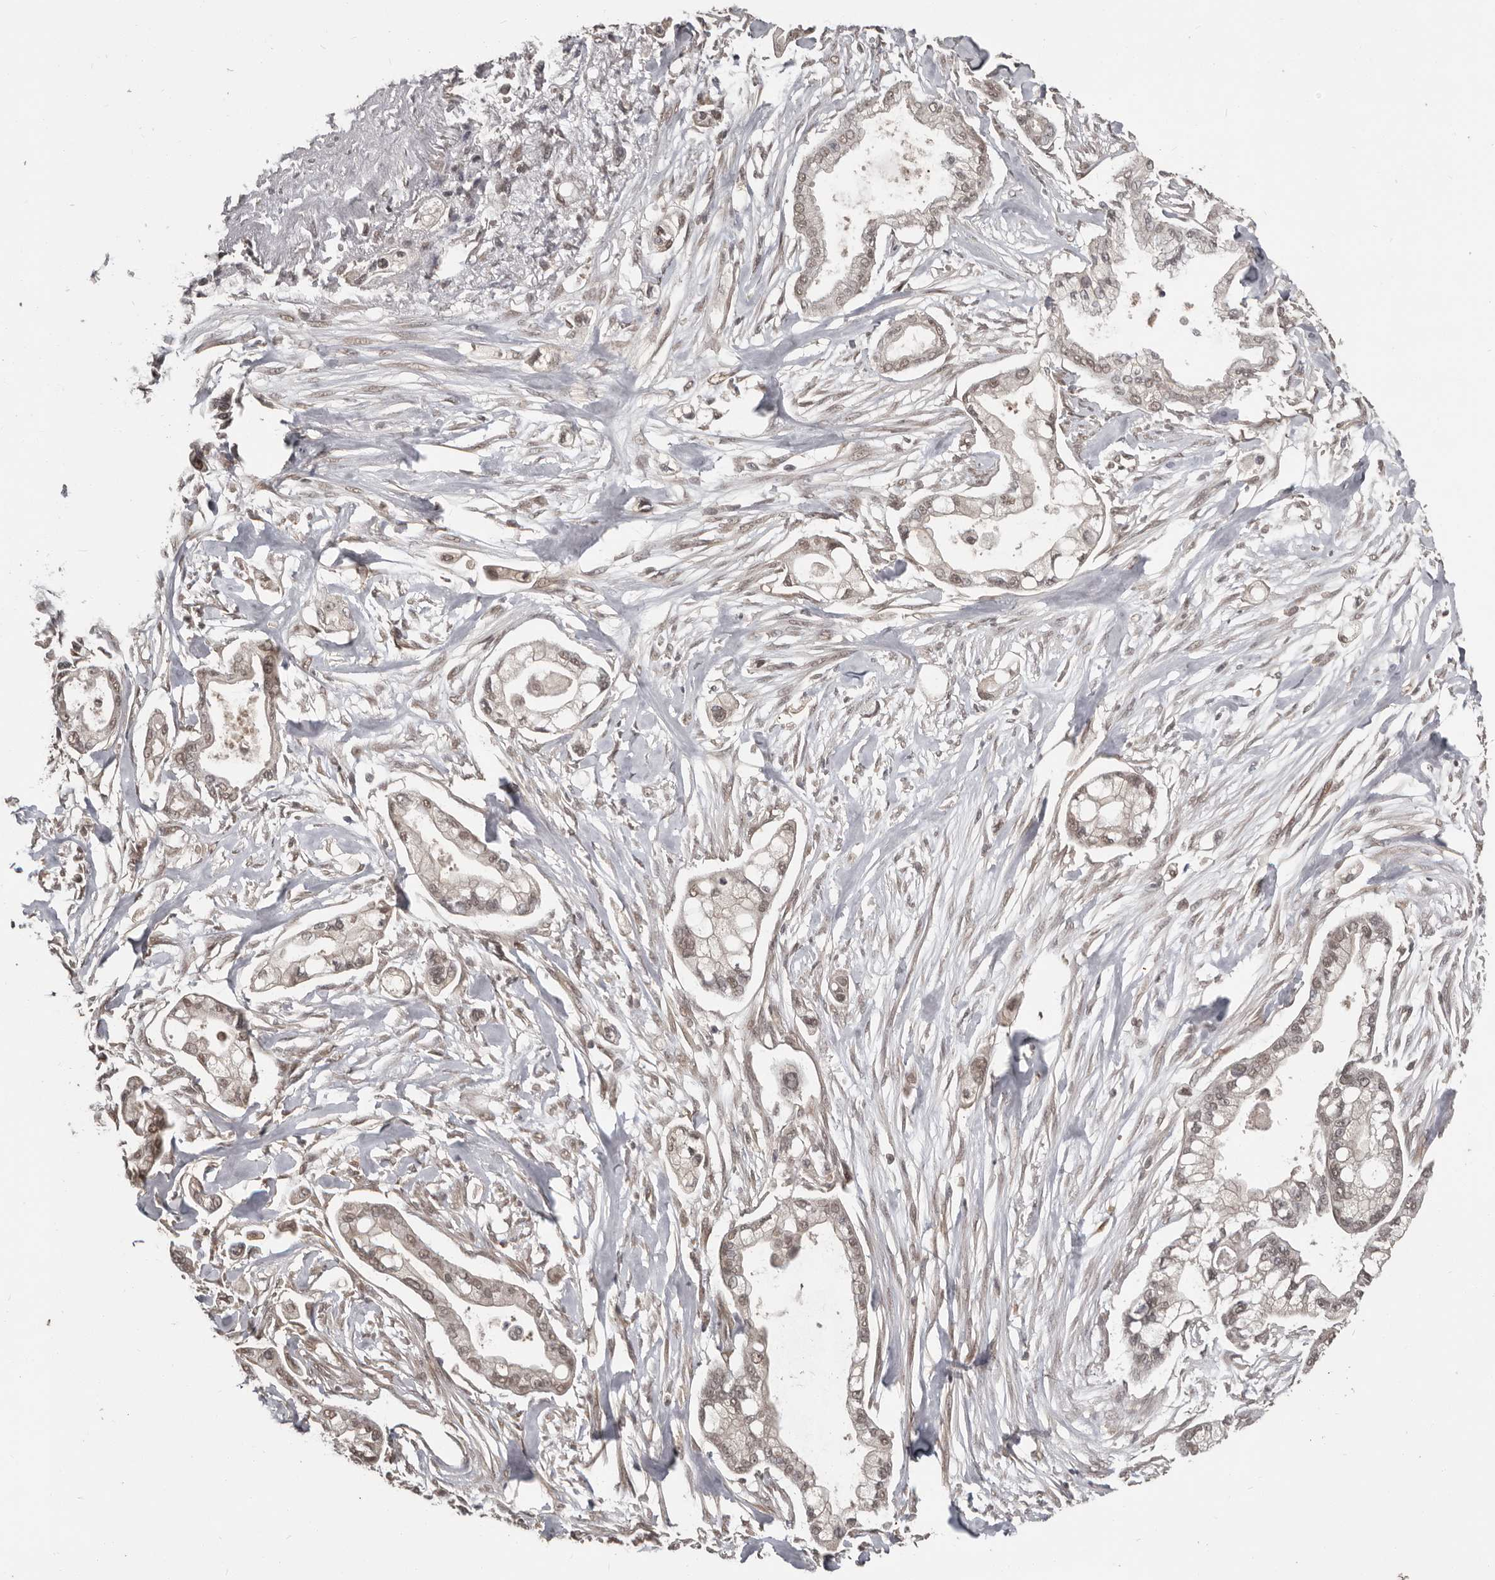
{"staining": {"intensity": "moderate", "quantity": ">75%", "location": "nuclear"}, "tissue": "pancreatic cancer", "cell_type": "Tumor cells", "image_type": "cancer", "snomed": [{"axis": "morphology", "description": "Adenocarcinoma, NOS"}, {"axis": "topography", "description": "Pancreas"}], "caption": "IHC staining of adenocarcinoma (pancreatic), which shows medium levels of moderate nuclear positivity in approximately >75% of tumor cells indicating moderate nuclear protein expression. The staining was performed using DAB (brown) for protein detection and nuclei were counterstained in hematoxylin (blue).", "gene": "ZFP14", "patient": {"sex": "male", "age": 68}}